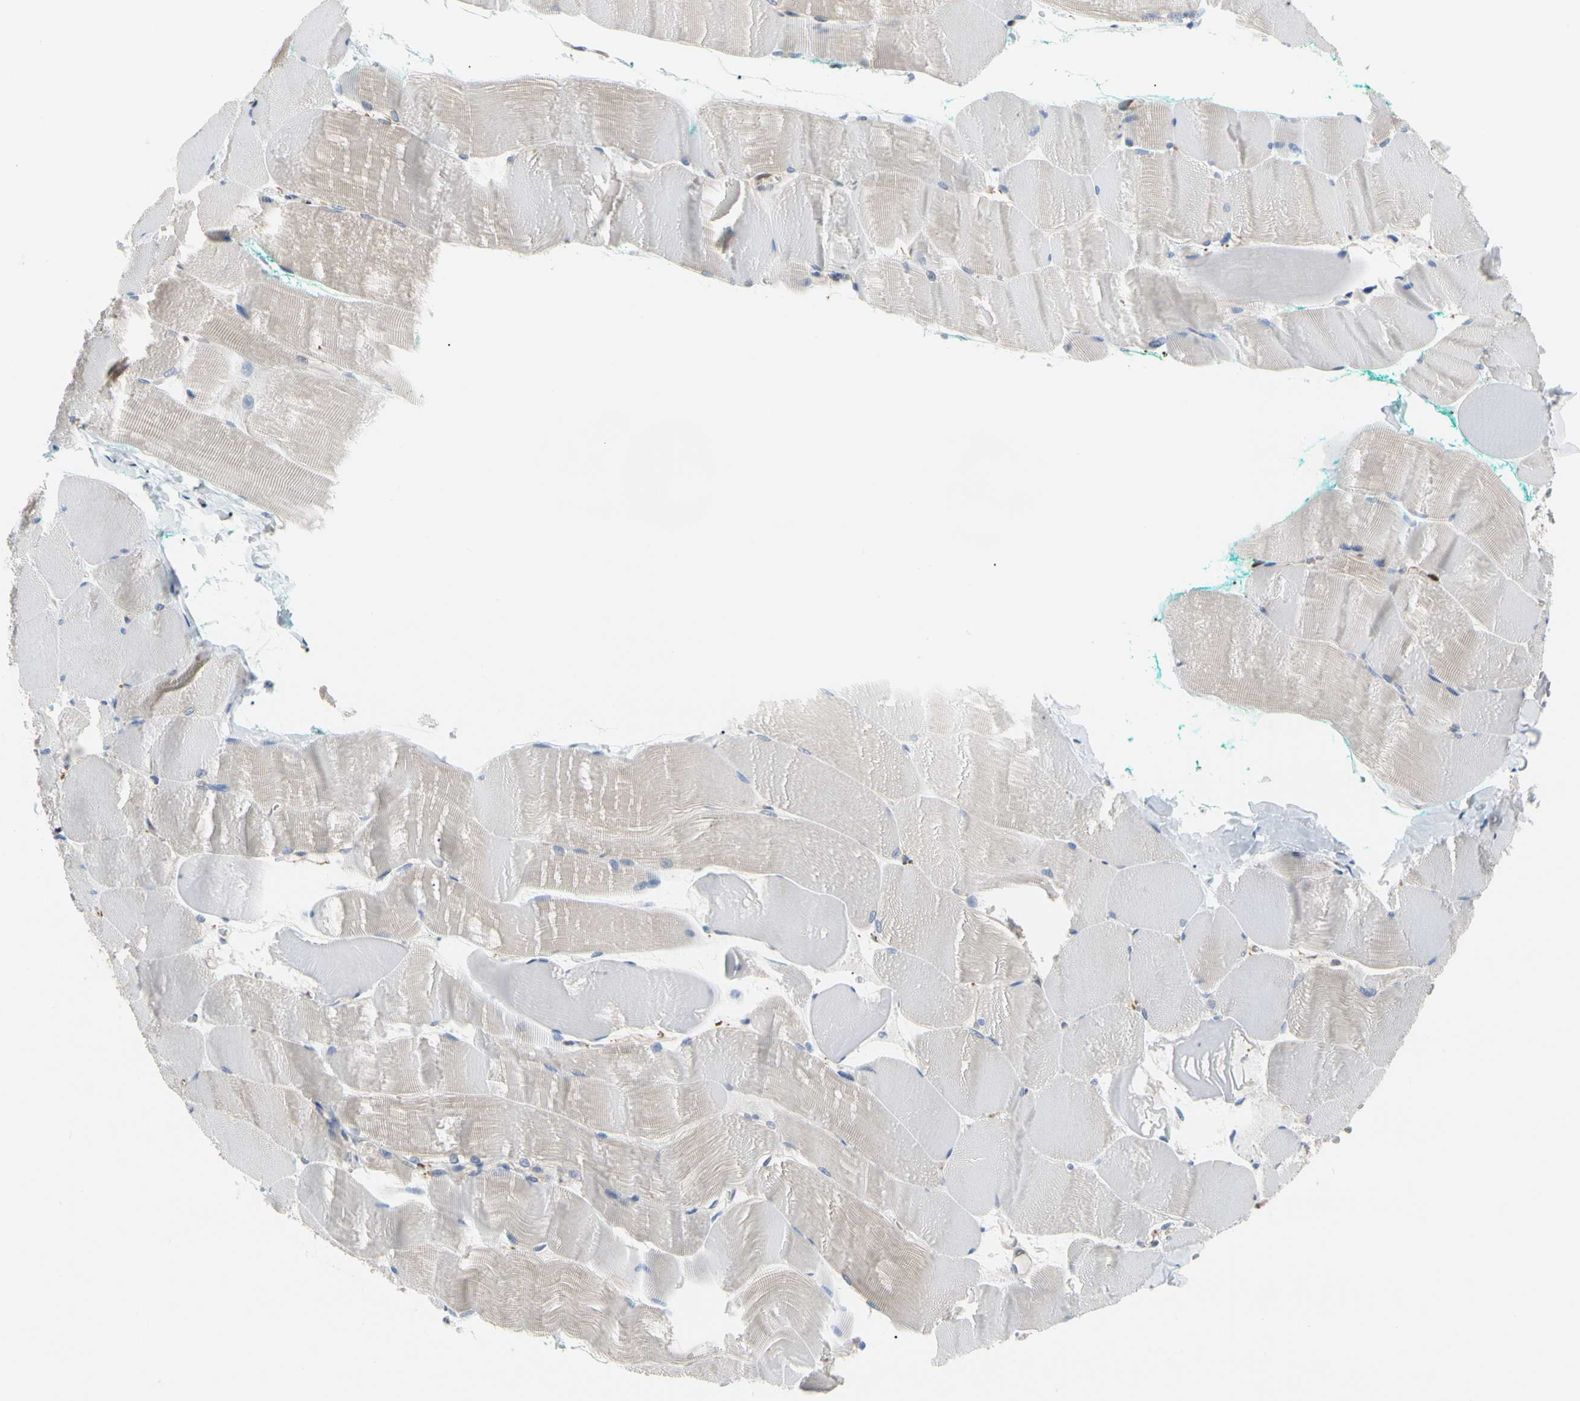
{"staining": {"intensity": "weak", "quantity": "25%-75%", "location": "cytoplasmic/membranous"}, "tissue": "skeletal muscle", "cell_type": "Myocytes", "image_type": "normal", "snomed": [{"axis": "morphology", "description": "Normal tissue, NOS"}, {"axis": "morphology", "description": "Squamous cell carcinoma, NOS"}, {"axis": "topography", "description": "Skeletal muscle"}], "caption": "Skeletal muscle stained with a brown dye exhibits weak cytoplasmic/membranous positive staining in approximately 25%-75% of myocytes.", "gene": "MCL1", "patient": {"sex": "male", "age": 51}}